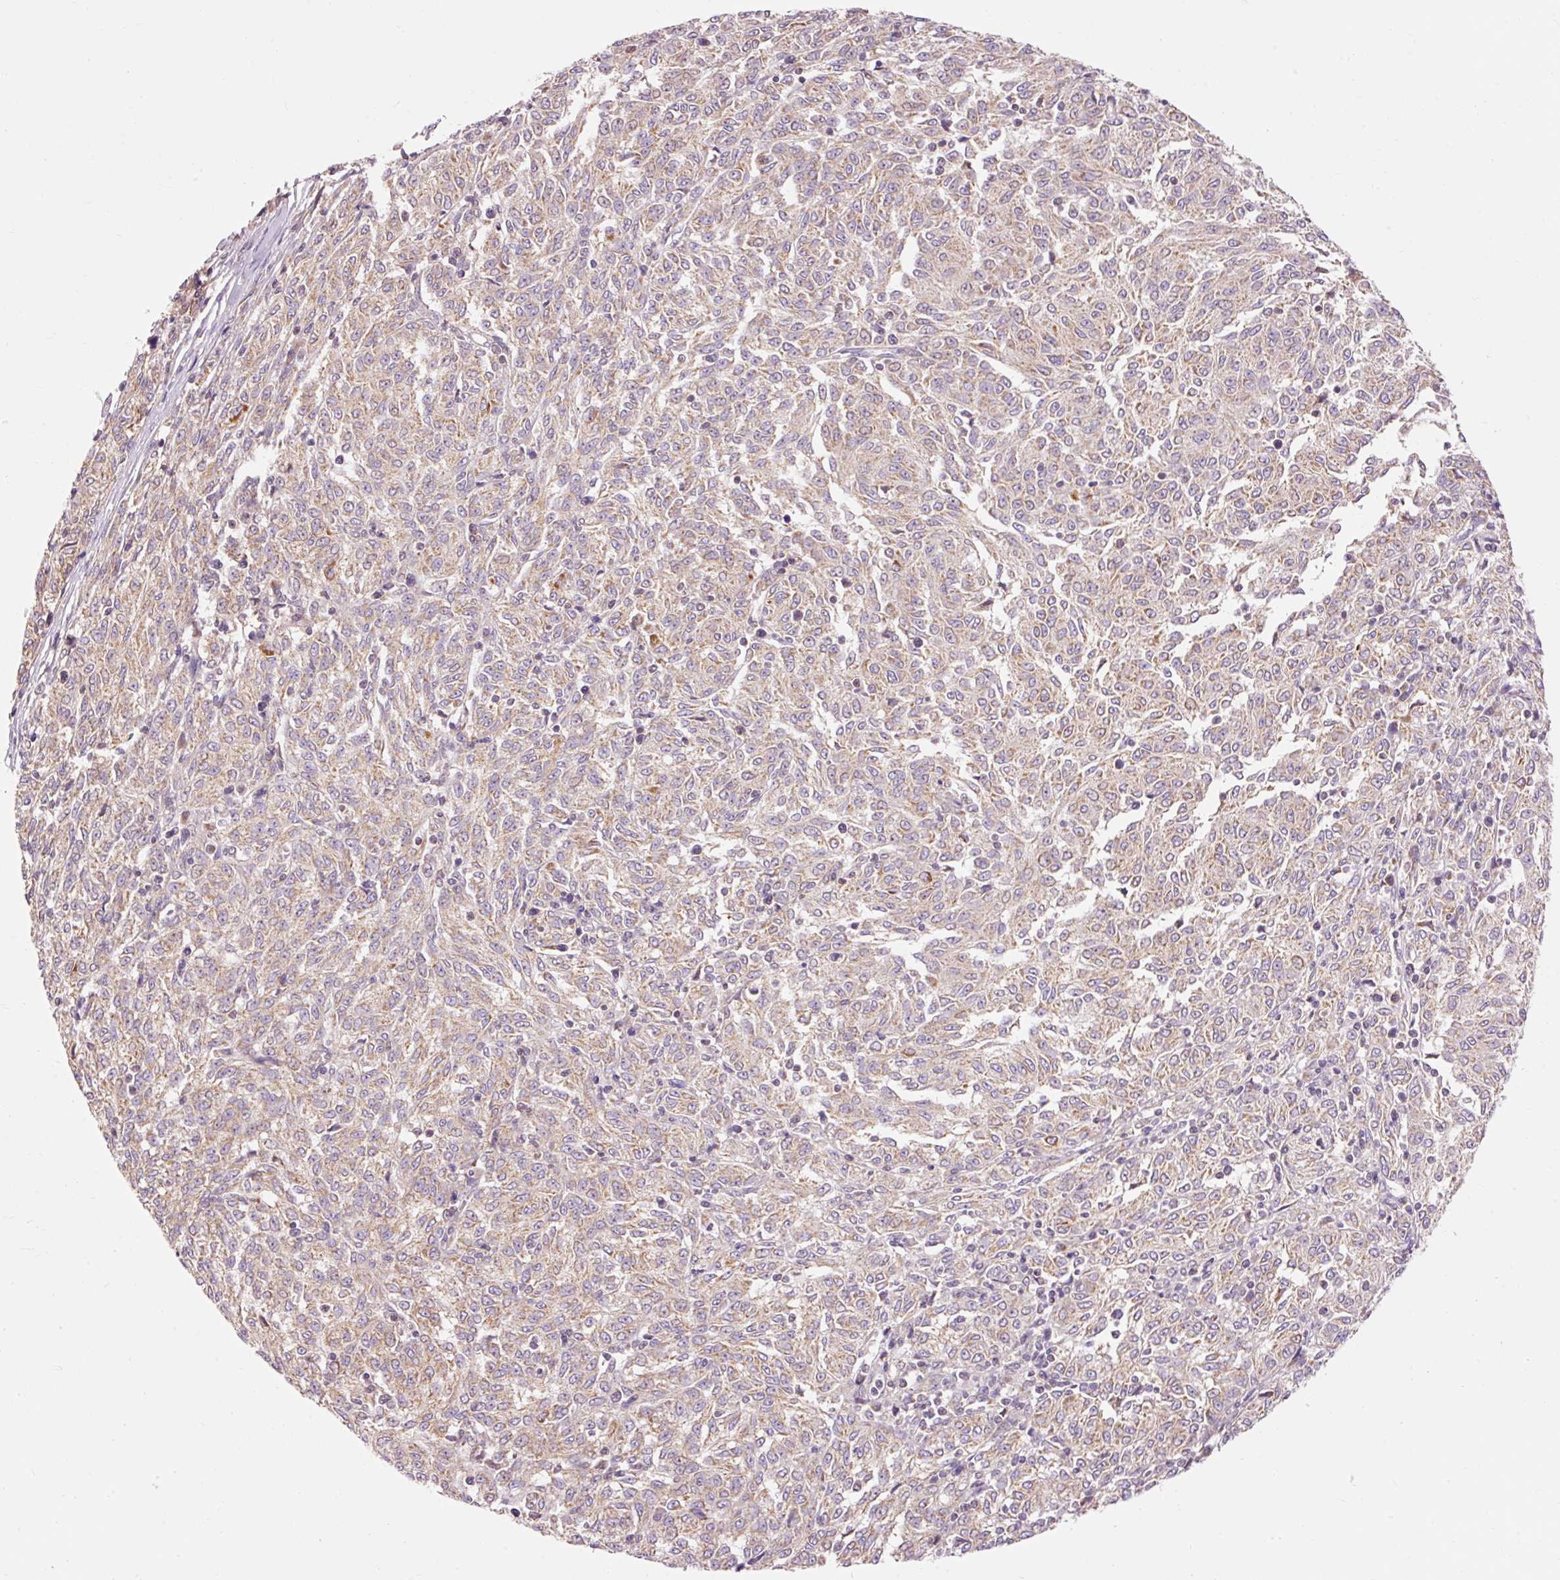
{"staining": {"intensity": "moderate", "quantity": "25%-75%", "location": "cytoplasmic/membranous"}, "tissue": "melanoma", "cell_type": "Tumor cells", "image_type": "cancer", "snomed": [{"axis": "morphology", "description": "Malignant melanoma, NOS"}, {"axis": "topography", "description": "Skin"}], "caption": "About 25%-75% of tumor cells in malignant melanoma reveal moderate cytoplasmic/membranous protein expression as visualized by brown immunohistochemical staining.", "gene": "IMMT", "patient": {"sex": "female", "age": 72}}